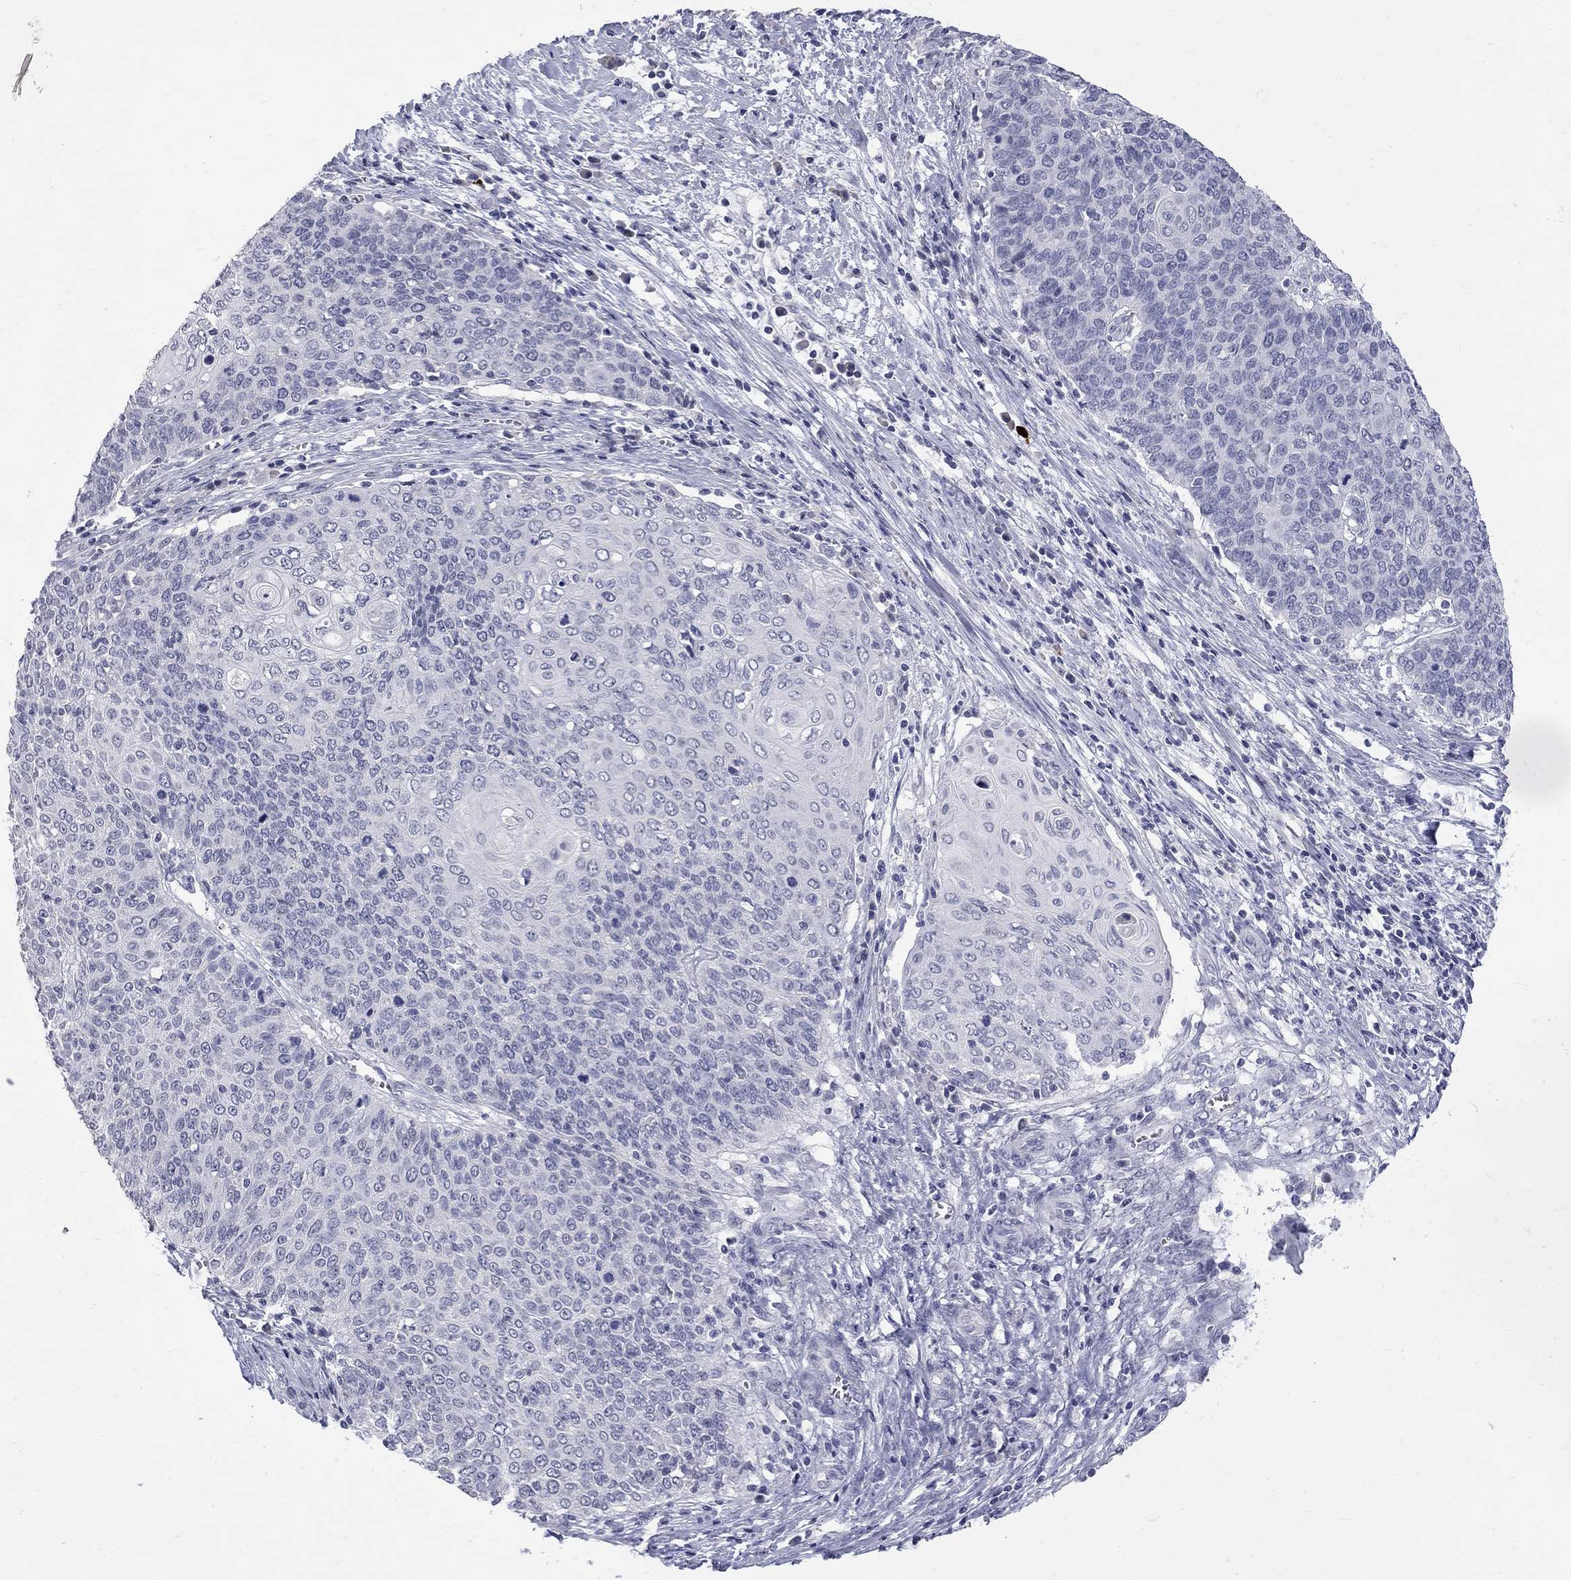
{"staining": {"intensity": "negative", "quantity": "none", "location": "none"}, "tissue": "cervical cancer", "cell_type": "Tumor cells", "image_type": "cancer", "snomed": [{"axis": "morphology", "description": "Squamous cell carcinoma, NOS"}, {"axis": "topography", "description": "Cervix"}], "caption": "The IHC histopathology image has no significant staining in tumor cells of cervical cancer (squamous cell carcinoma) tissue.", "gene": "CTNND2", "patient": {"sex": "female", "age": 39}}